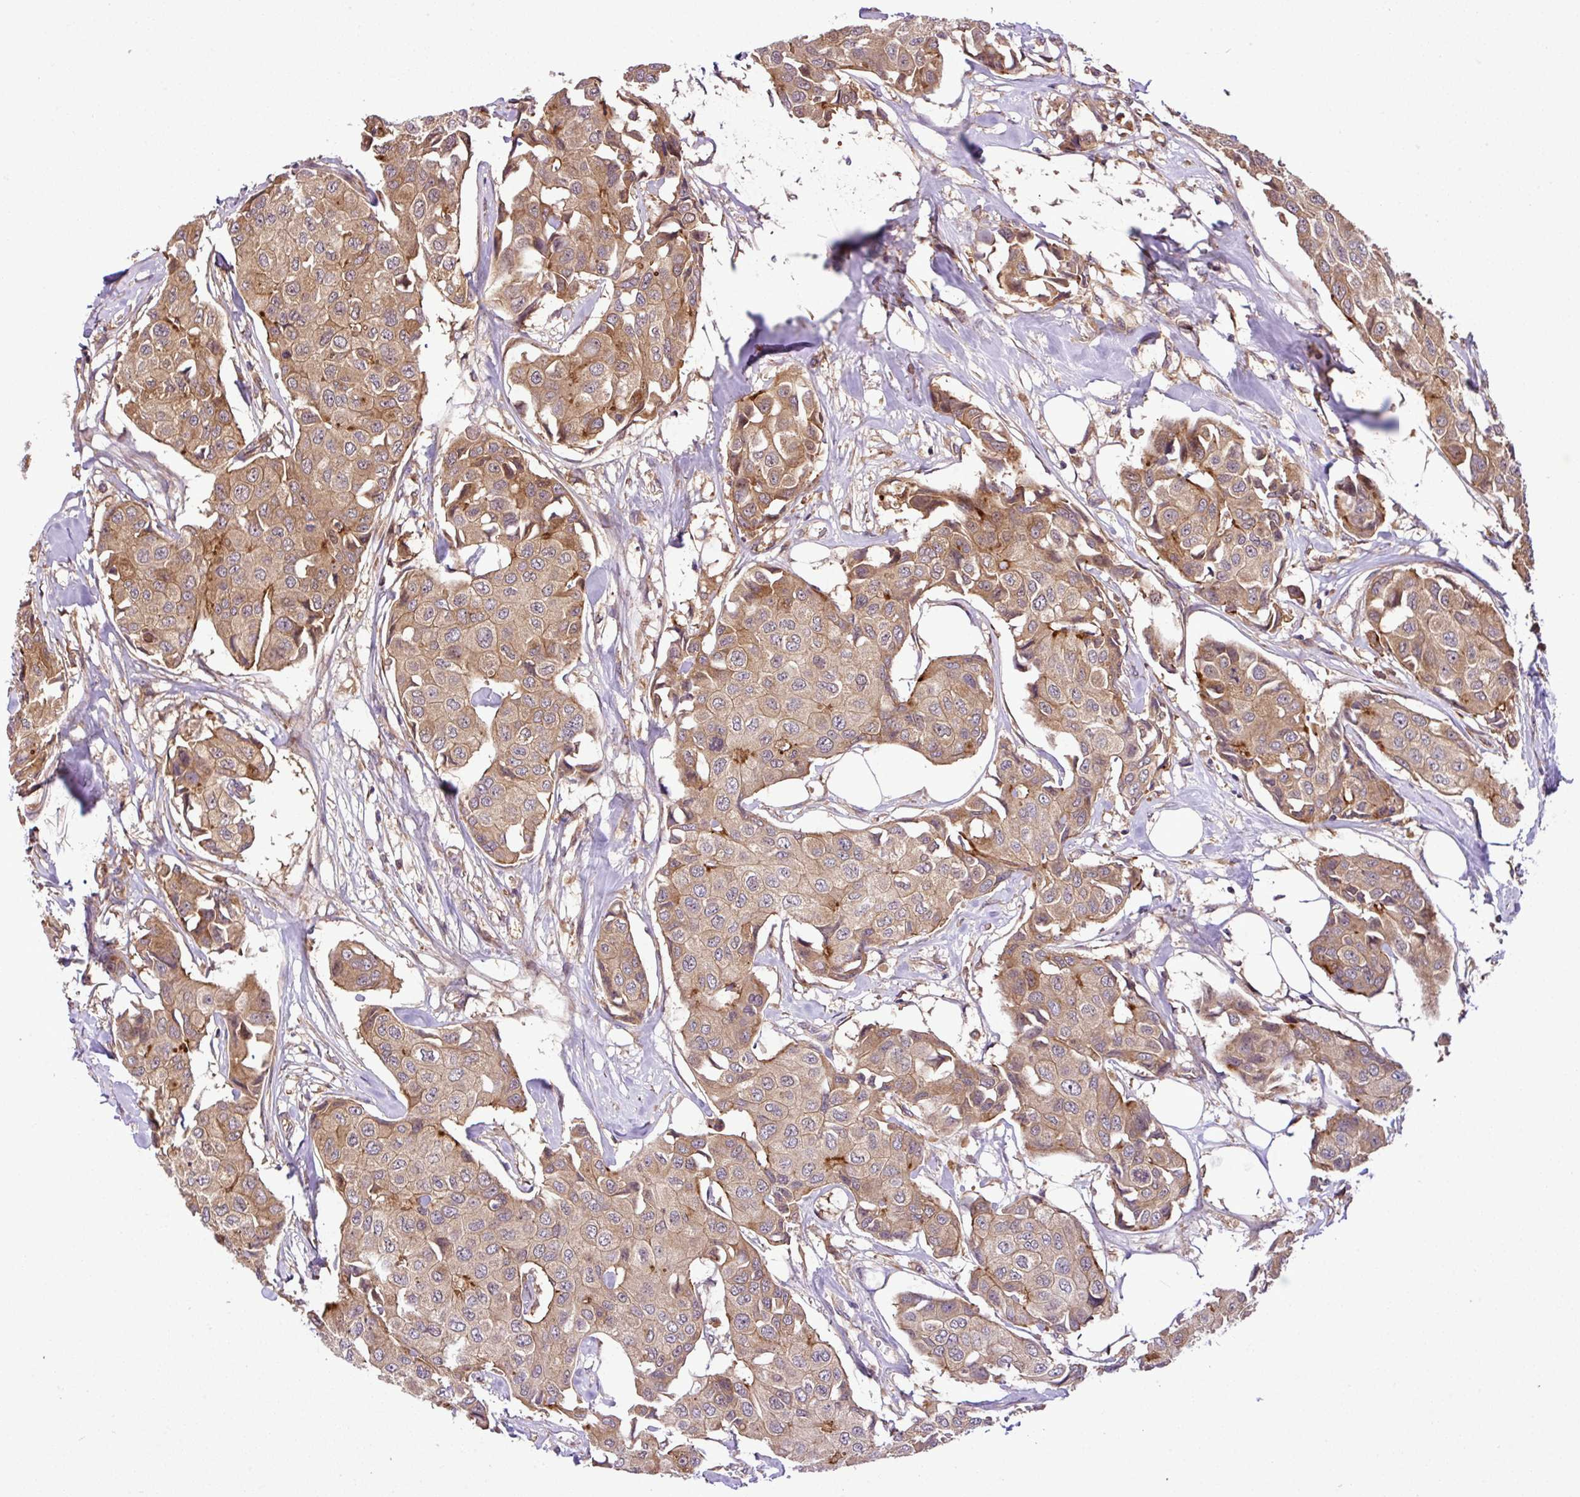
{"staining": {"intensity": "moderate", "quantity": ">75%", "location": "cytoplasmic/membranous"}, "tissue": "breast cancer", "cell_type": "Tumor cells", "image_type": "cancer", "snomed": [{"axis": "morphology", "description": "Duct carcinoma"}, {"axis": "topography", "description": "Breast"}], "caption": "This micrograph displays immunohistochemistry (IHC) staining of breast intraductal carcinoma, with medium moderate cytoplasmic/membranous expression in approximately >75% of tumor cells.", "gene": "DLGAP4", "patient": {"sex": "female", "age": 80}}